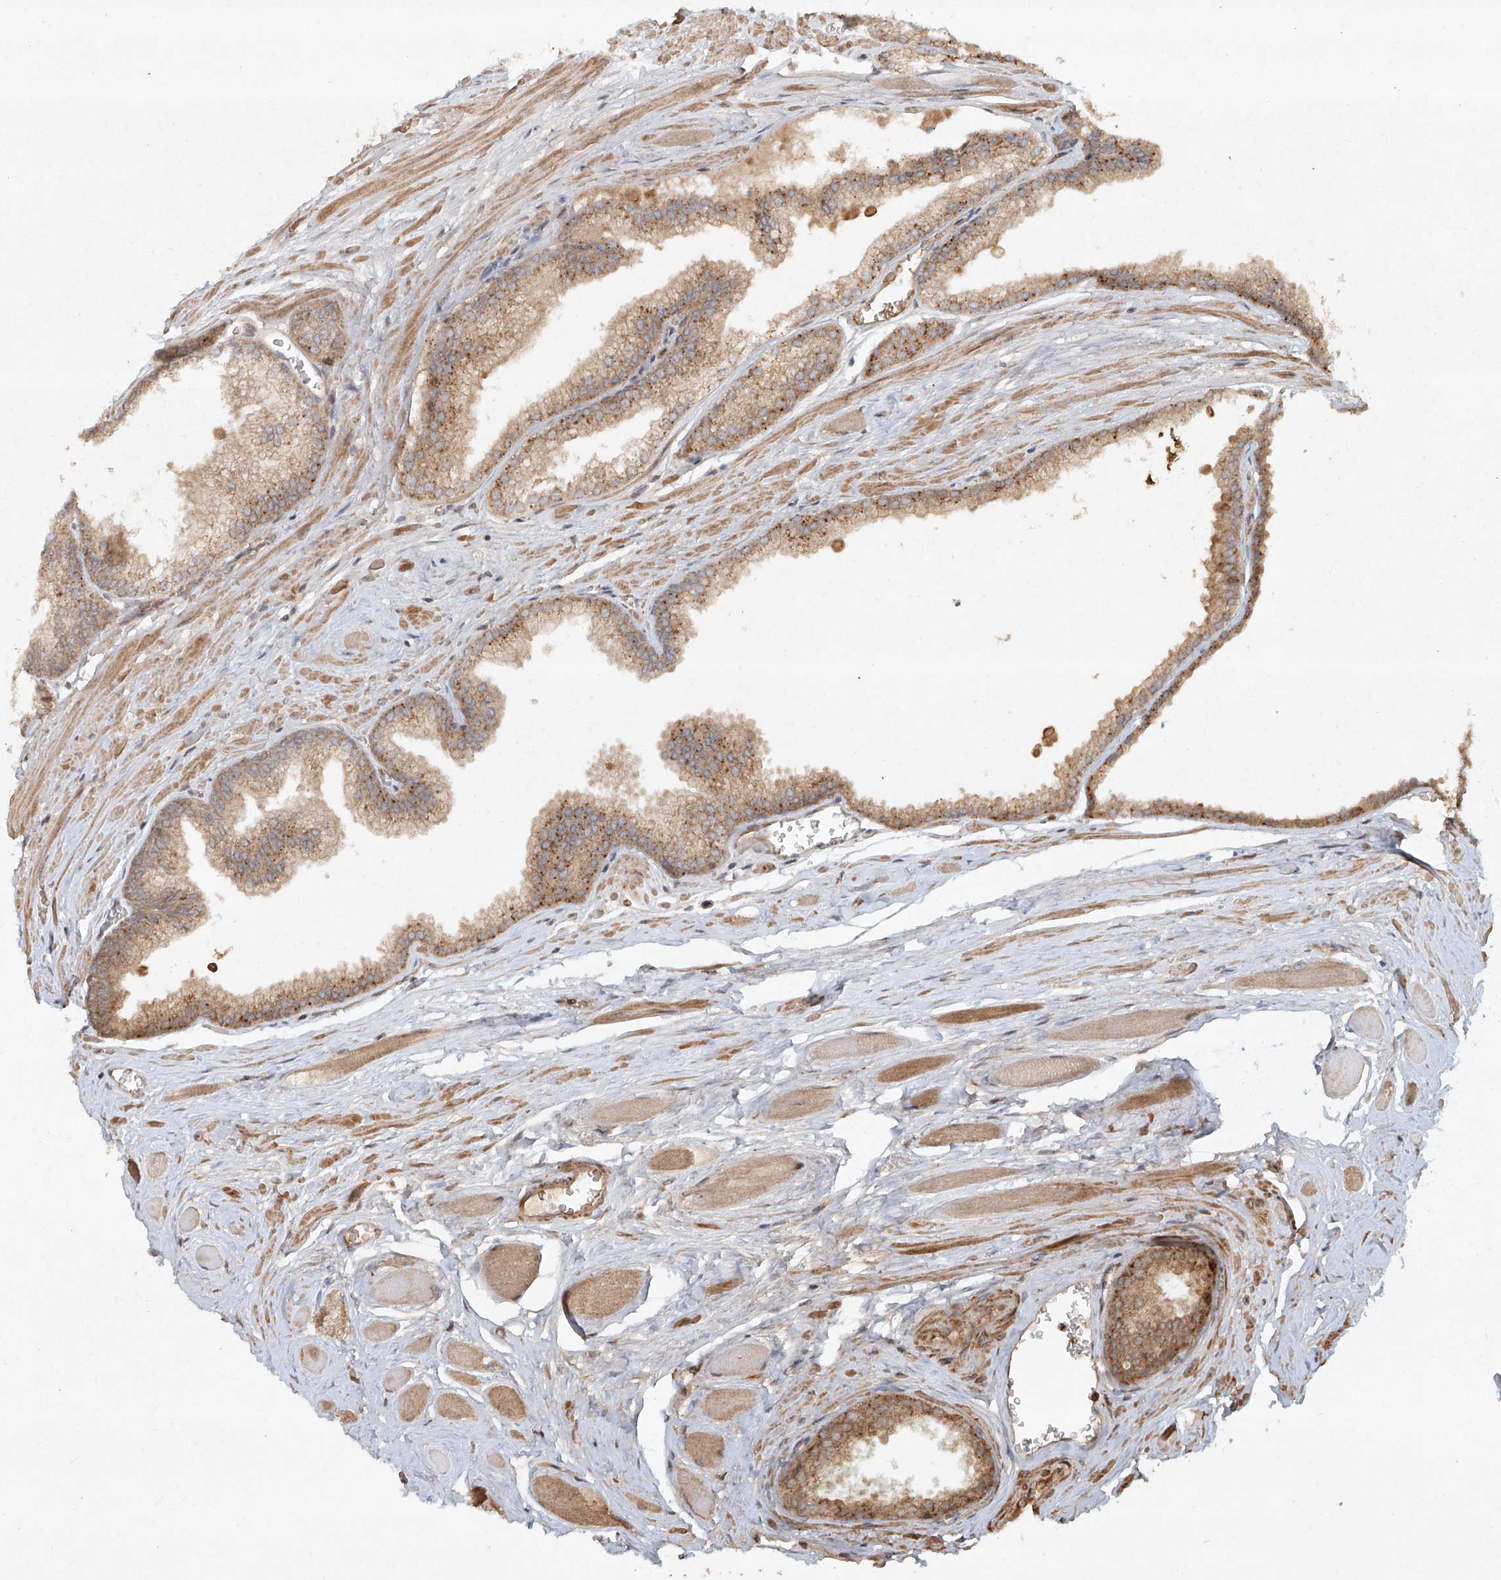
{"staining": {"intensity": "moderate", "quantity": ">75%", "location": "cytoplasmic/membranous"}, "tissue": "prostate cancer", "cell_type": "Tumor cells", "image_type": "cancer", "snomed": [{"axis": "morphology", "description": "Adenocarcinoma, Low grade"}, {"axis": "topography", "description": "Prostate"}], "caption": "Human prostate cancer (low-grade adenocarcinoma) stained with a protein marker reveals moderate staining in tumor cells.", "gene": "CYYR1", "patient": {"sex": "male", "age": 59}}